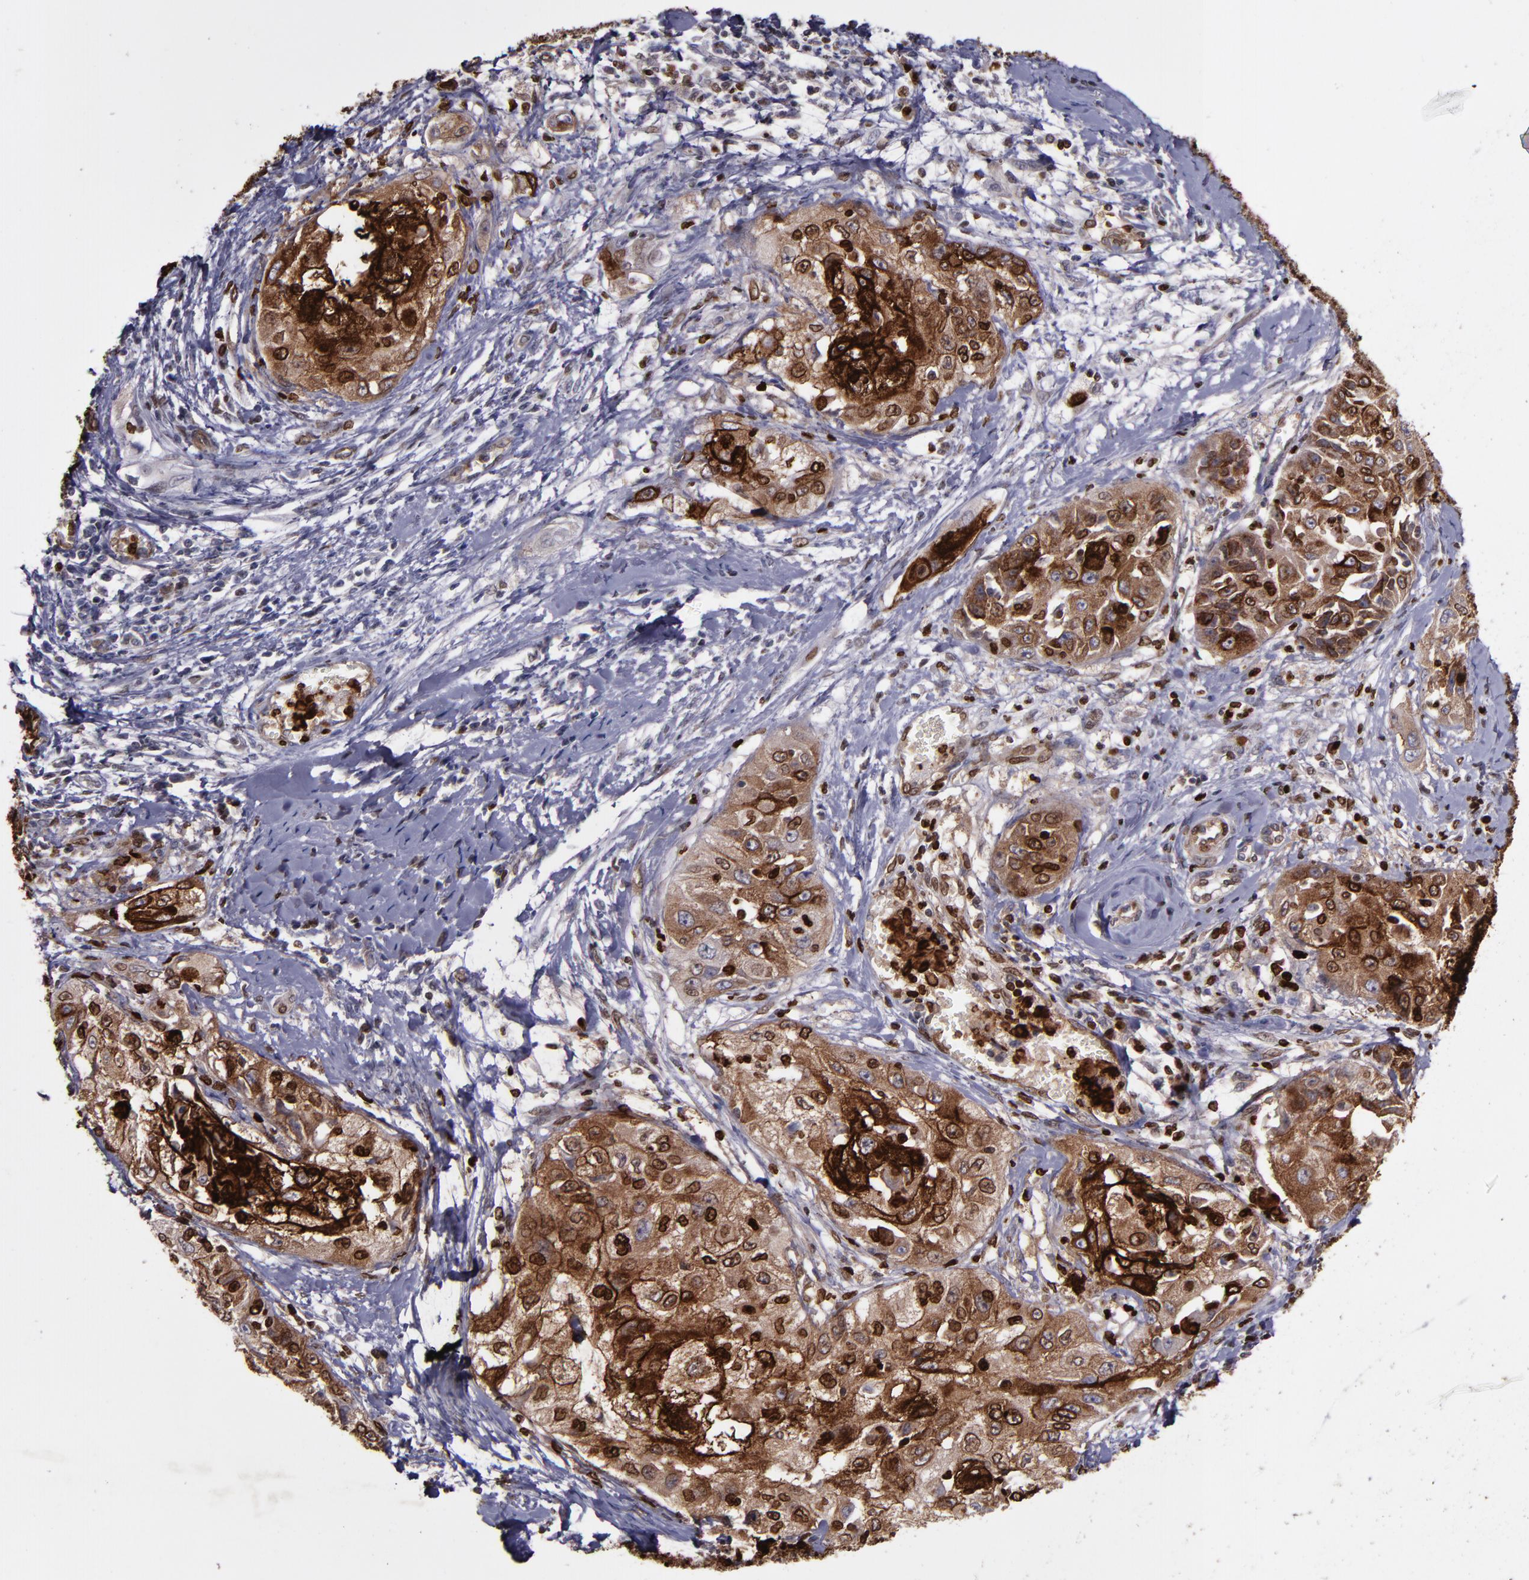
{"staining": {"intensity": "strong", "quantity": ">75%", "location": "cytoplasmic/membranous"}, "tissue": "cervical cancer", "cell_type": "Tumor cells", "image_type": "cancer", "snomed": [{"axis": "morphology", "description": "Squamous cell carcinoma, NOS"}, {"axis": "topography", "description": "Cervix"}], "caption": "The immunohistochemical stain highlights strong cytoplasmic/membranous staining in tumor cells of cervical cancer tissue. Nuclei are stained in blue.", "gene": "MFGE8", "patient": {"sex": "female", "age": 64}}